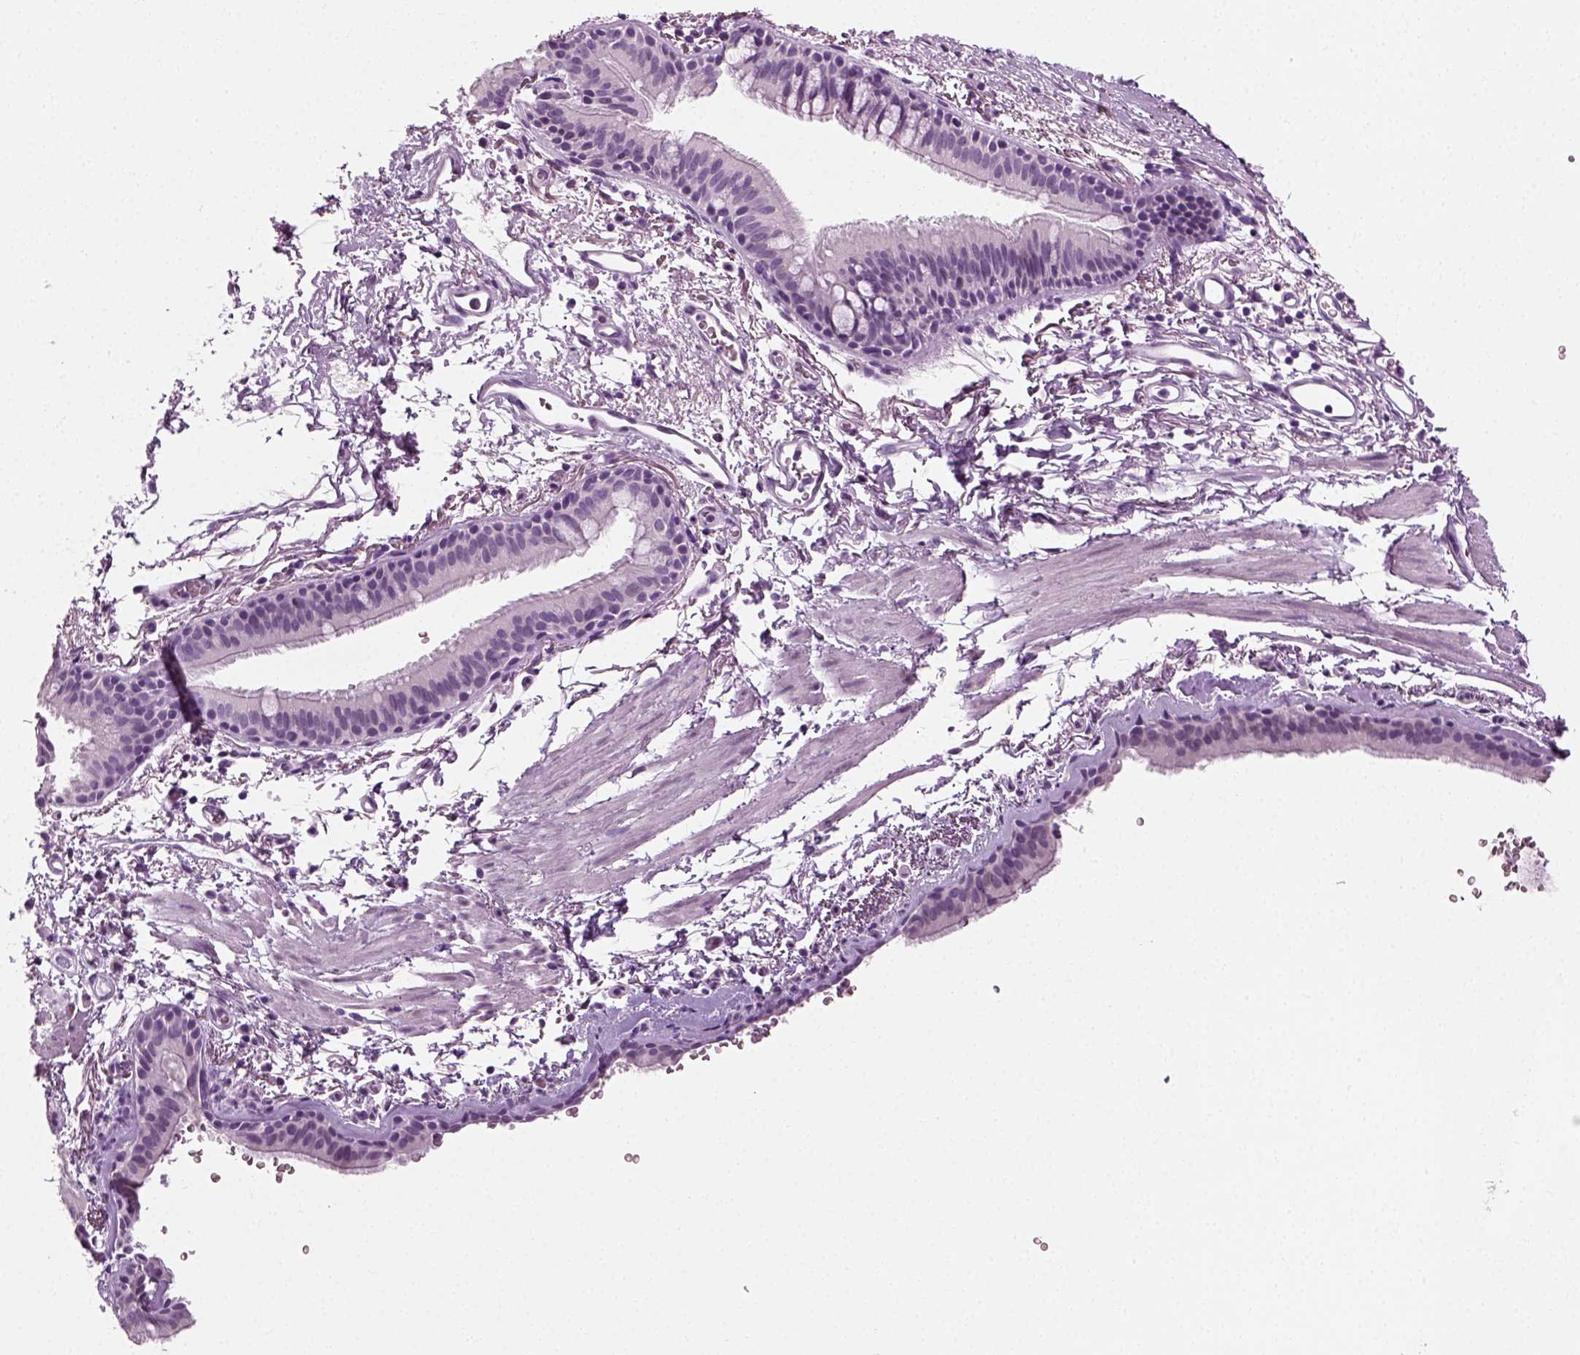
{"staining": {"intensity": "negative", "quantity": "none", "location": "none"}, "tissue": "bronchus", "cell_type": "Respiratory epithelial cells", "image_type": "normal", "snomed": [{"axis": "morphology", "description": "Normal tissue, NOS"}, {"axis": "topography", "description": "Lymph node"}, {"axis": "topography", "description": "Bronchus"}], "caption": "Immunohistochemistry (IHC) micrograph of normal bronchus: human bronchus stained with DAB (3,3'-diaminobenzidine) reveals no significant protein staining in respiratory epithelial cells. (DAB immunohistochemistry (IHC) with hematoxylin counter stain).", "gene": "SPATA31E1", "patient": {"sex": "female", "age": 70}}